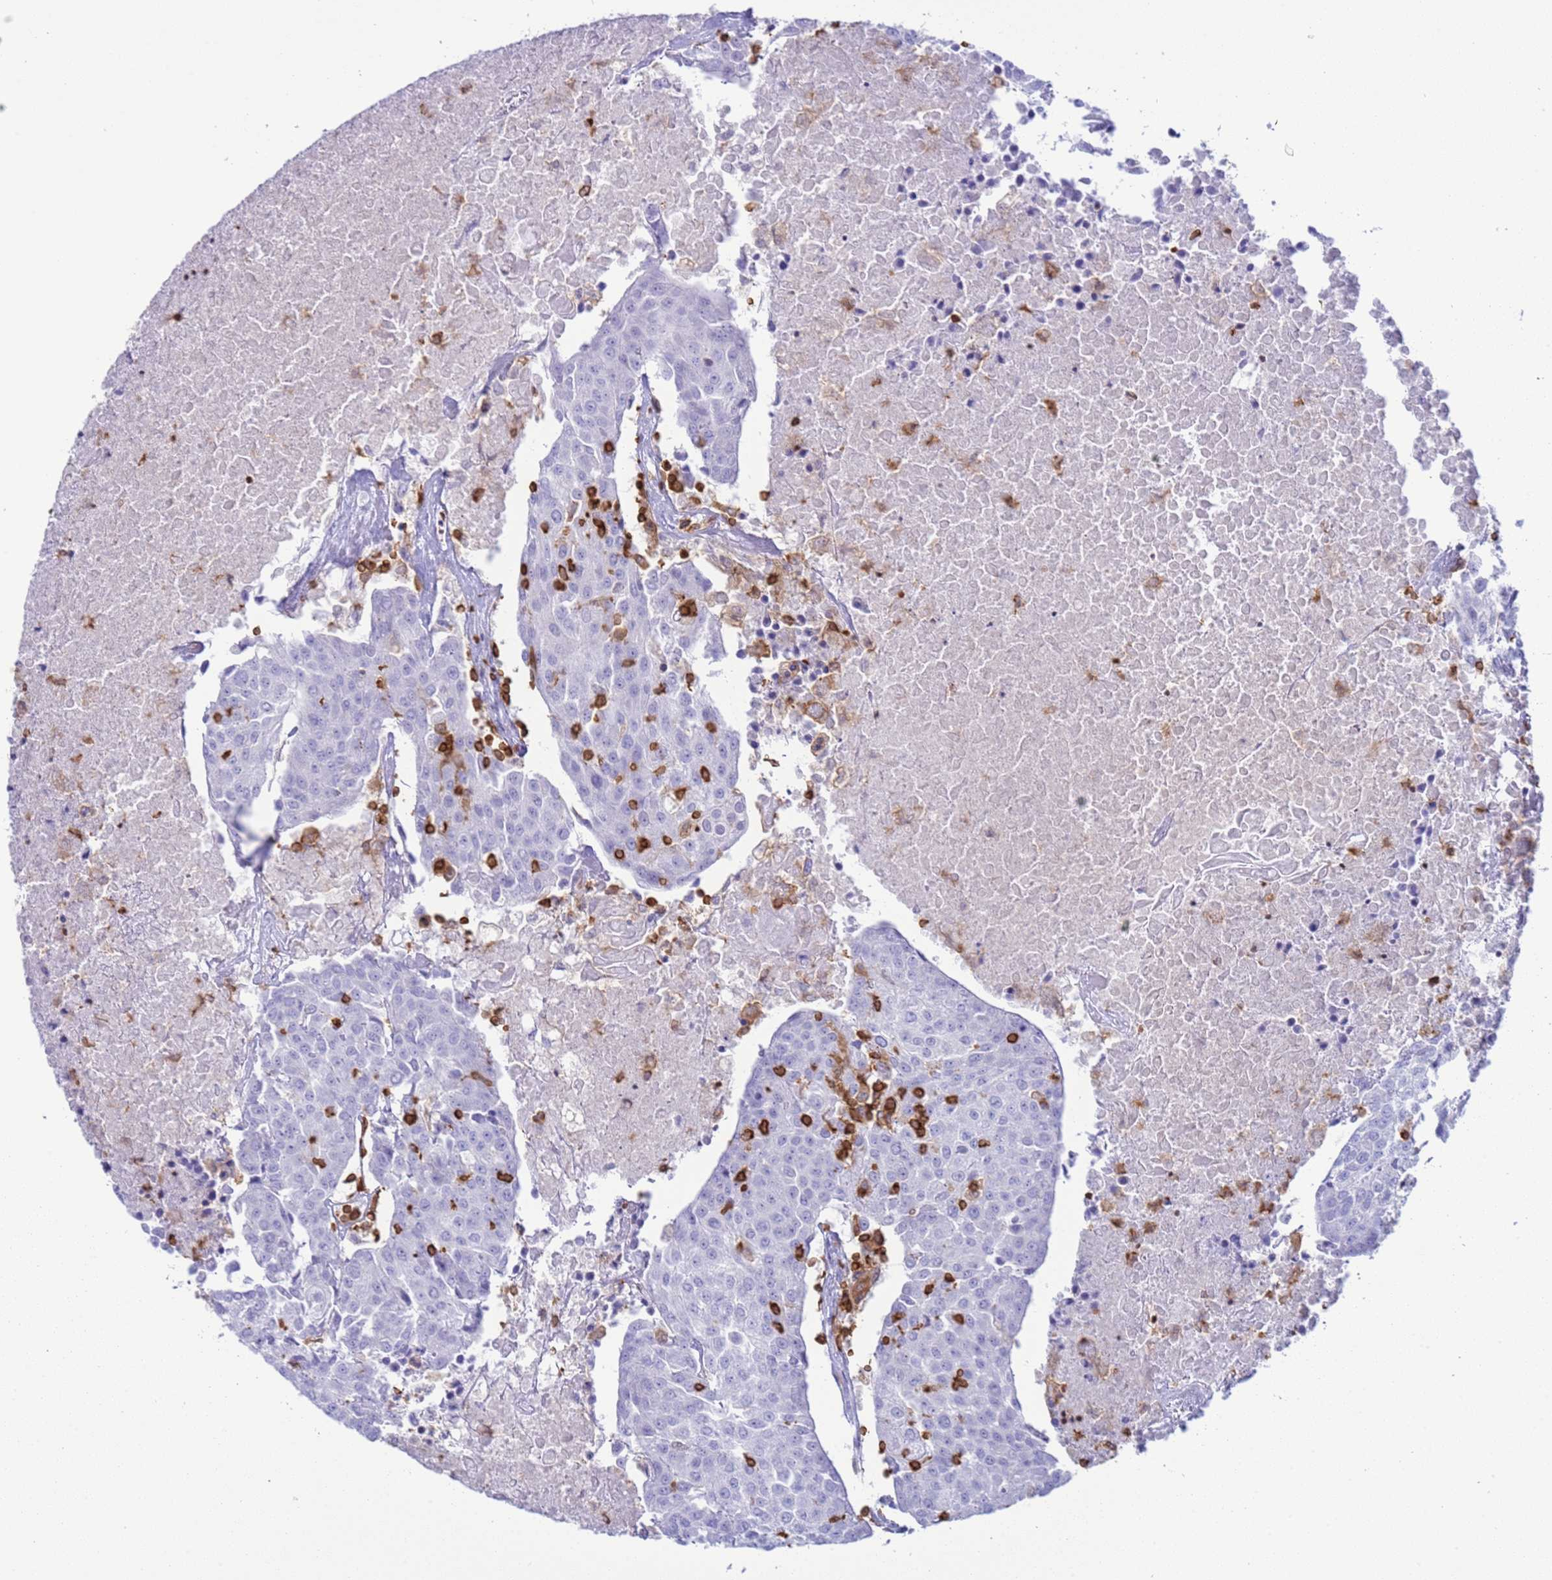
{"staining": {"intensity": "negative", "quantity": "none", "location": "none"}, "tissue": "urothelial cancer", "cell_type": "Tumor cells", "image_type": "cancer", "snomed": [{"axis": "morphology", "description": "Urothelial carcinoma, High grade"}, {"axis": "topography", "description": "Urinary bladder"}], "caption": "Immunohistochemistry photomicrograph of neoplastic tissue: high-grade urothelial carcinoma stained with DAB displays no significant protein staining in tumor cells.", "gene": "IRF5", "patient": {"sex": "female", "age": 85}}